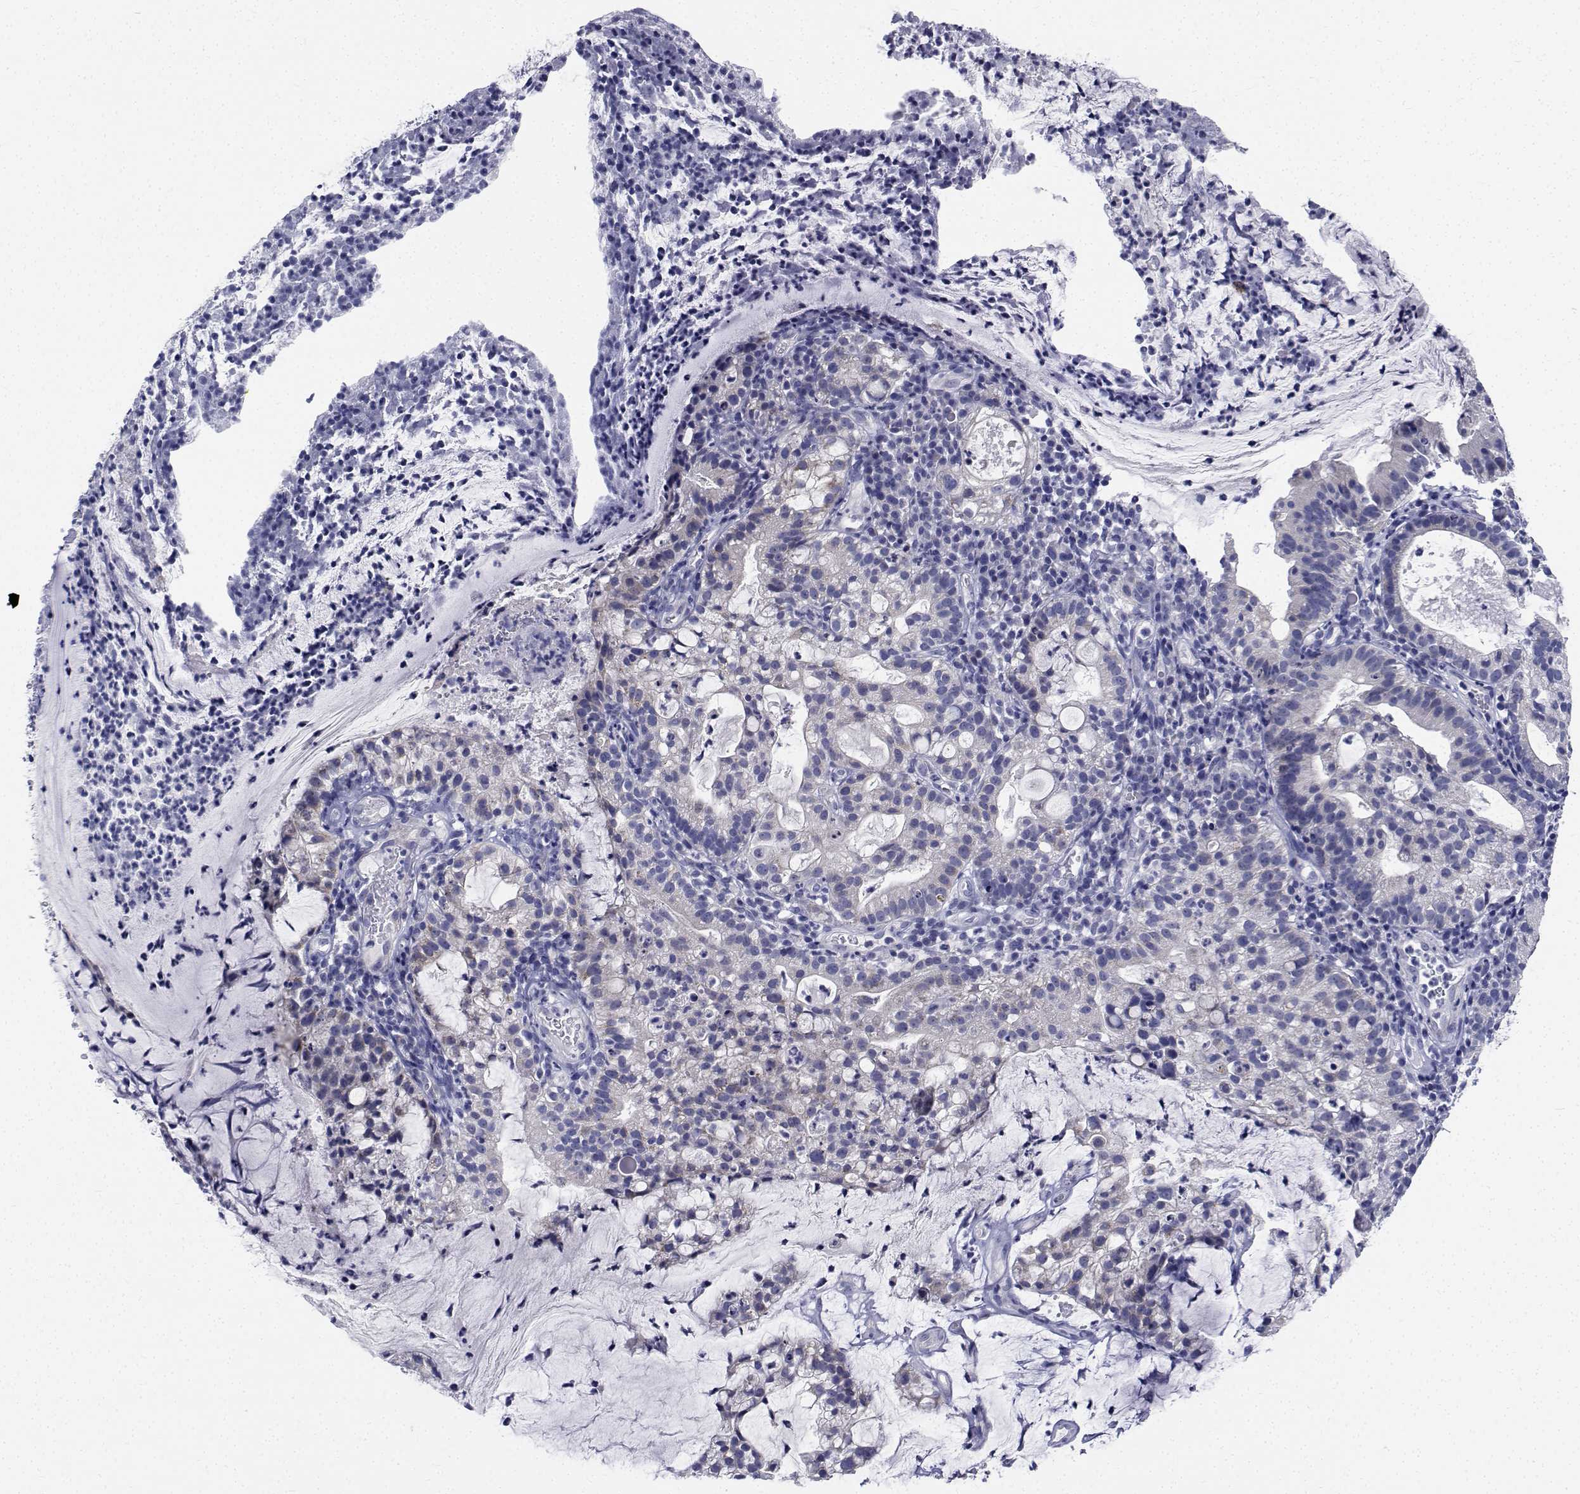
{"staining": {"intensity": "negative", "quantity": "none", "location": "none"}, "tissue": "cervical cancer", "cell_type": "Tumor cells", "image_type": "cancer", "snomed": [{"axis": "morphology", "description": "Adenocarcinoma, NOS"}, {"axis": "topography", "description": "Cervix"}], "caption": "IHC image of neoplastic tissue: human cervical cancer (adenocarcinoma) stained with DAB shows no significant protein staining in tumor cells.", "gene": "CDHR3", "patient": {"sex": "female", "age": 41}}